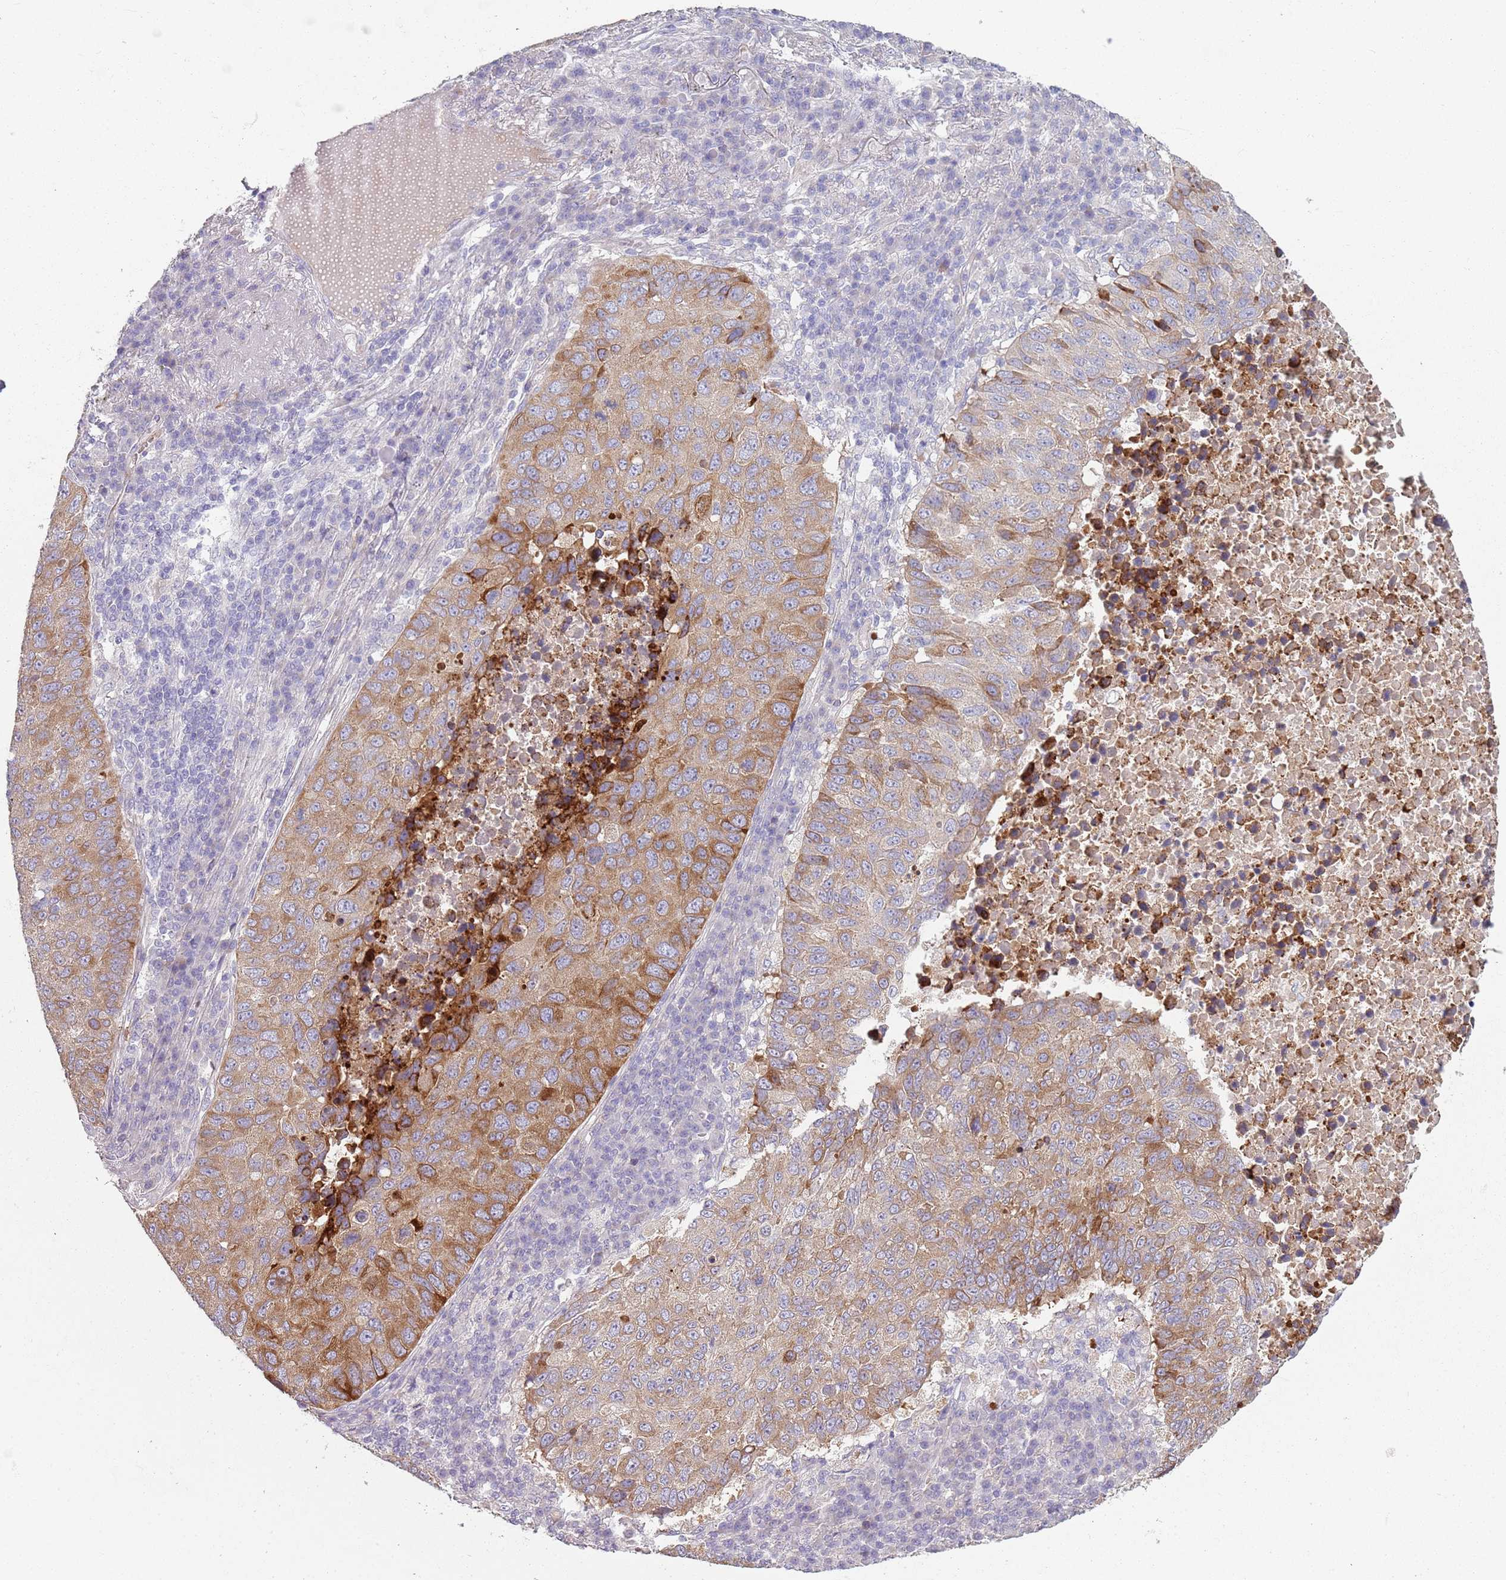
{"staining": {"intensity": "moderate", "quantity": "25%-75%", "location": "cytoplasmic/membranous"}, "tissue": "lung cancer", "cell_type": "Tumor cells", "image_type": "cancer", "snomed": [{"axis": "morphology", "description": "Squamous cell carcinoma, NOS"}, {"axis": "topography", "description": "Lung"}], "caption": "Brown immunohistochemical staining in lung squamous cell carcinoma demonstrates moderate cytoplasmic/membranous staining in about 25%-75% of tumor cells.", "gene": "ZNF583", "patient": {"sex": "male", "age": 73}}